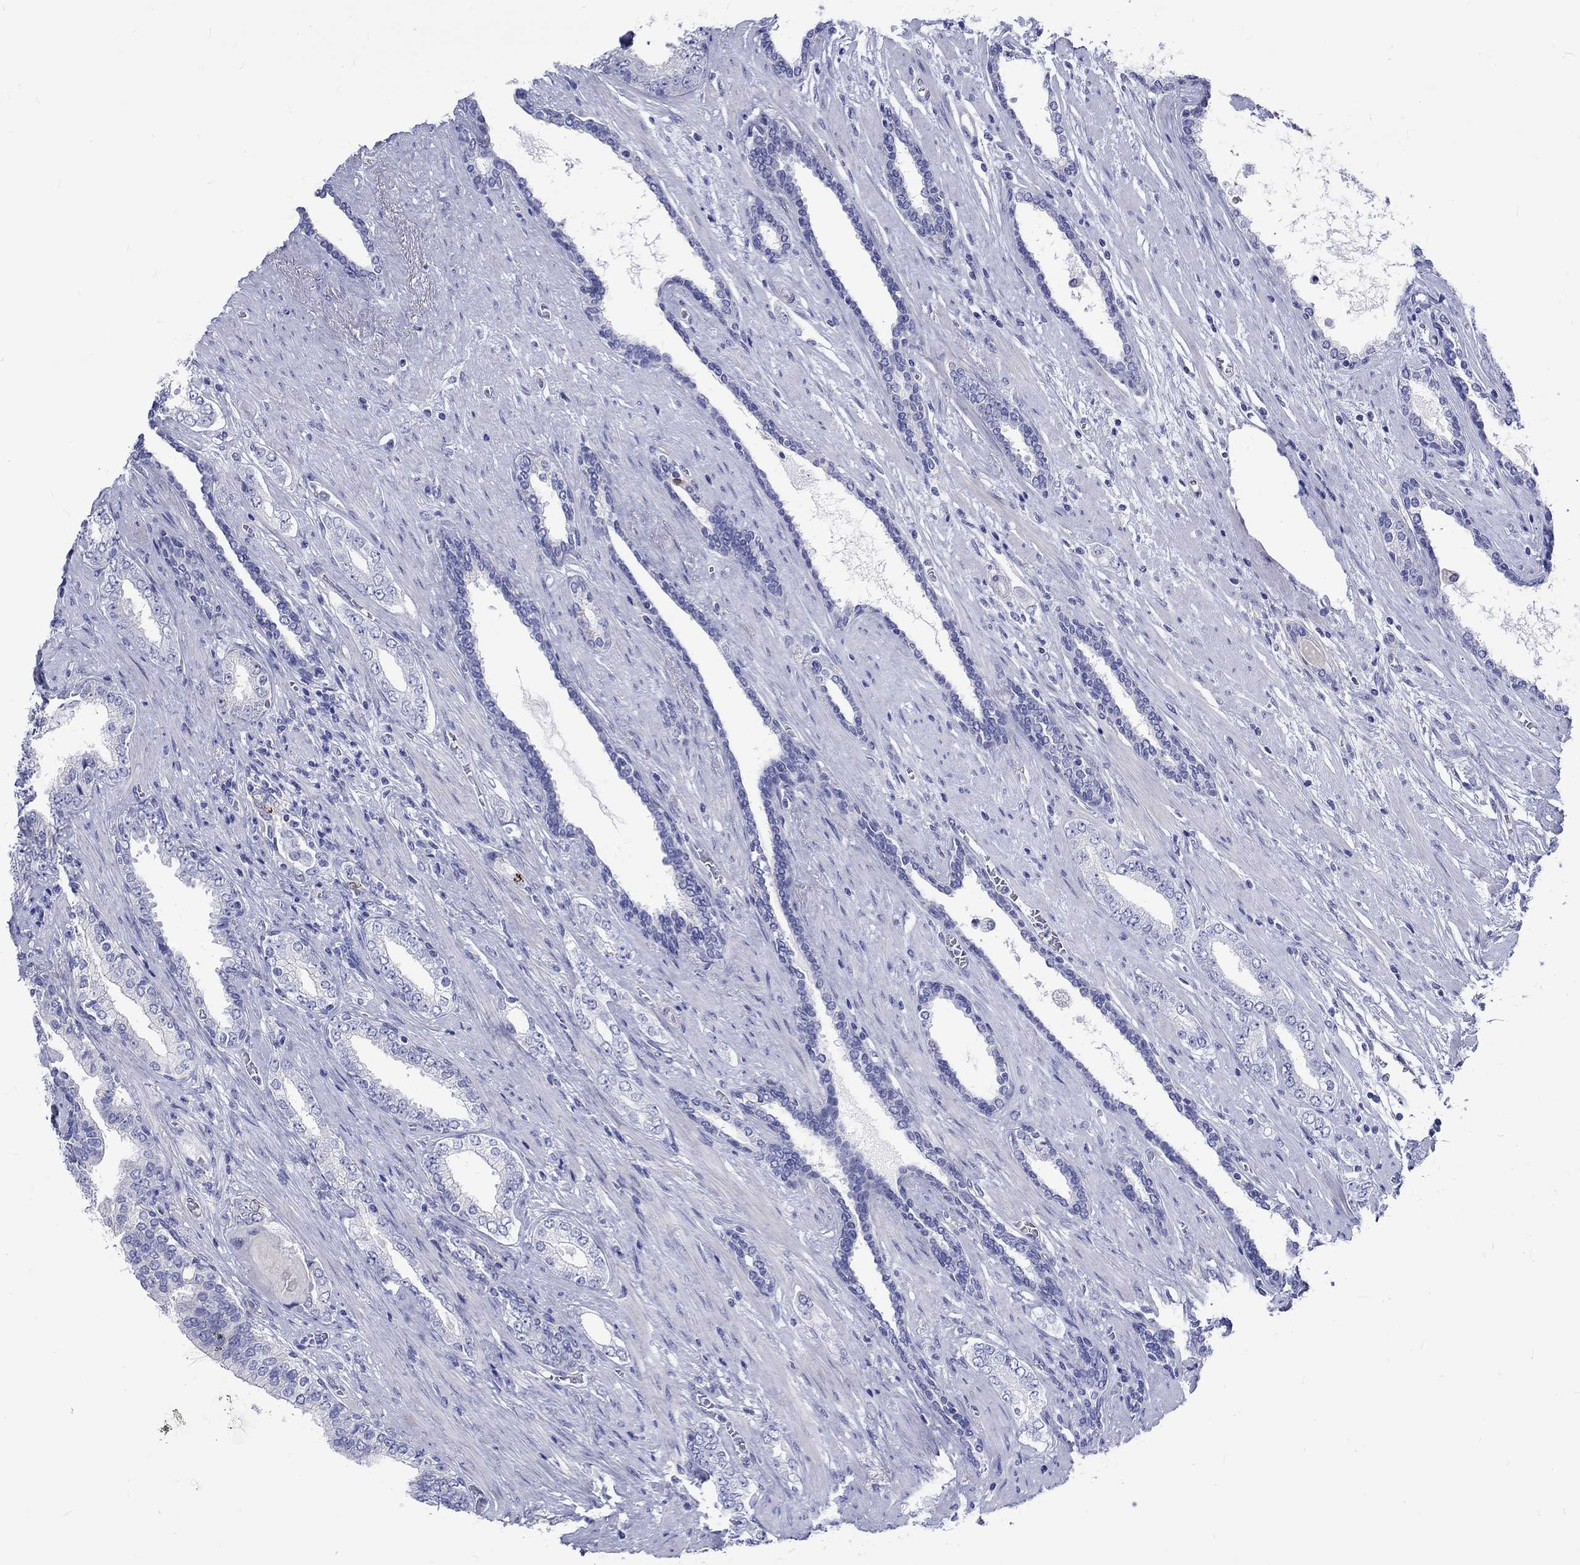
{"staining": {"intensity": "negative", "quantity": "none", "location": "none"}, "tissue": "prostate cancer", "cell_type": "Tumor cells", "image_type": "cancer", "snomed": [{"axis": "morphology", "description": "Adenocarcinoma, Low grade"}, {"axis": "topography", "description": "Prostate and seminal vesicle, NOS"}], "caption": "Immunohistochemical staining of human prostate cancer reveals no significant positivity in tumor cells.", "gene": "SH2D7", "patient": {"sex": "male", "age": 61}}